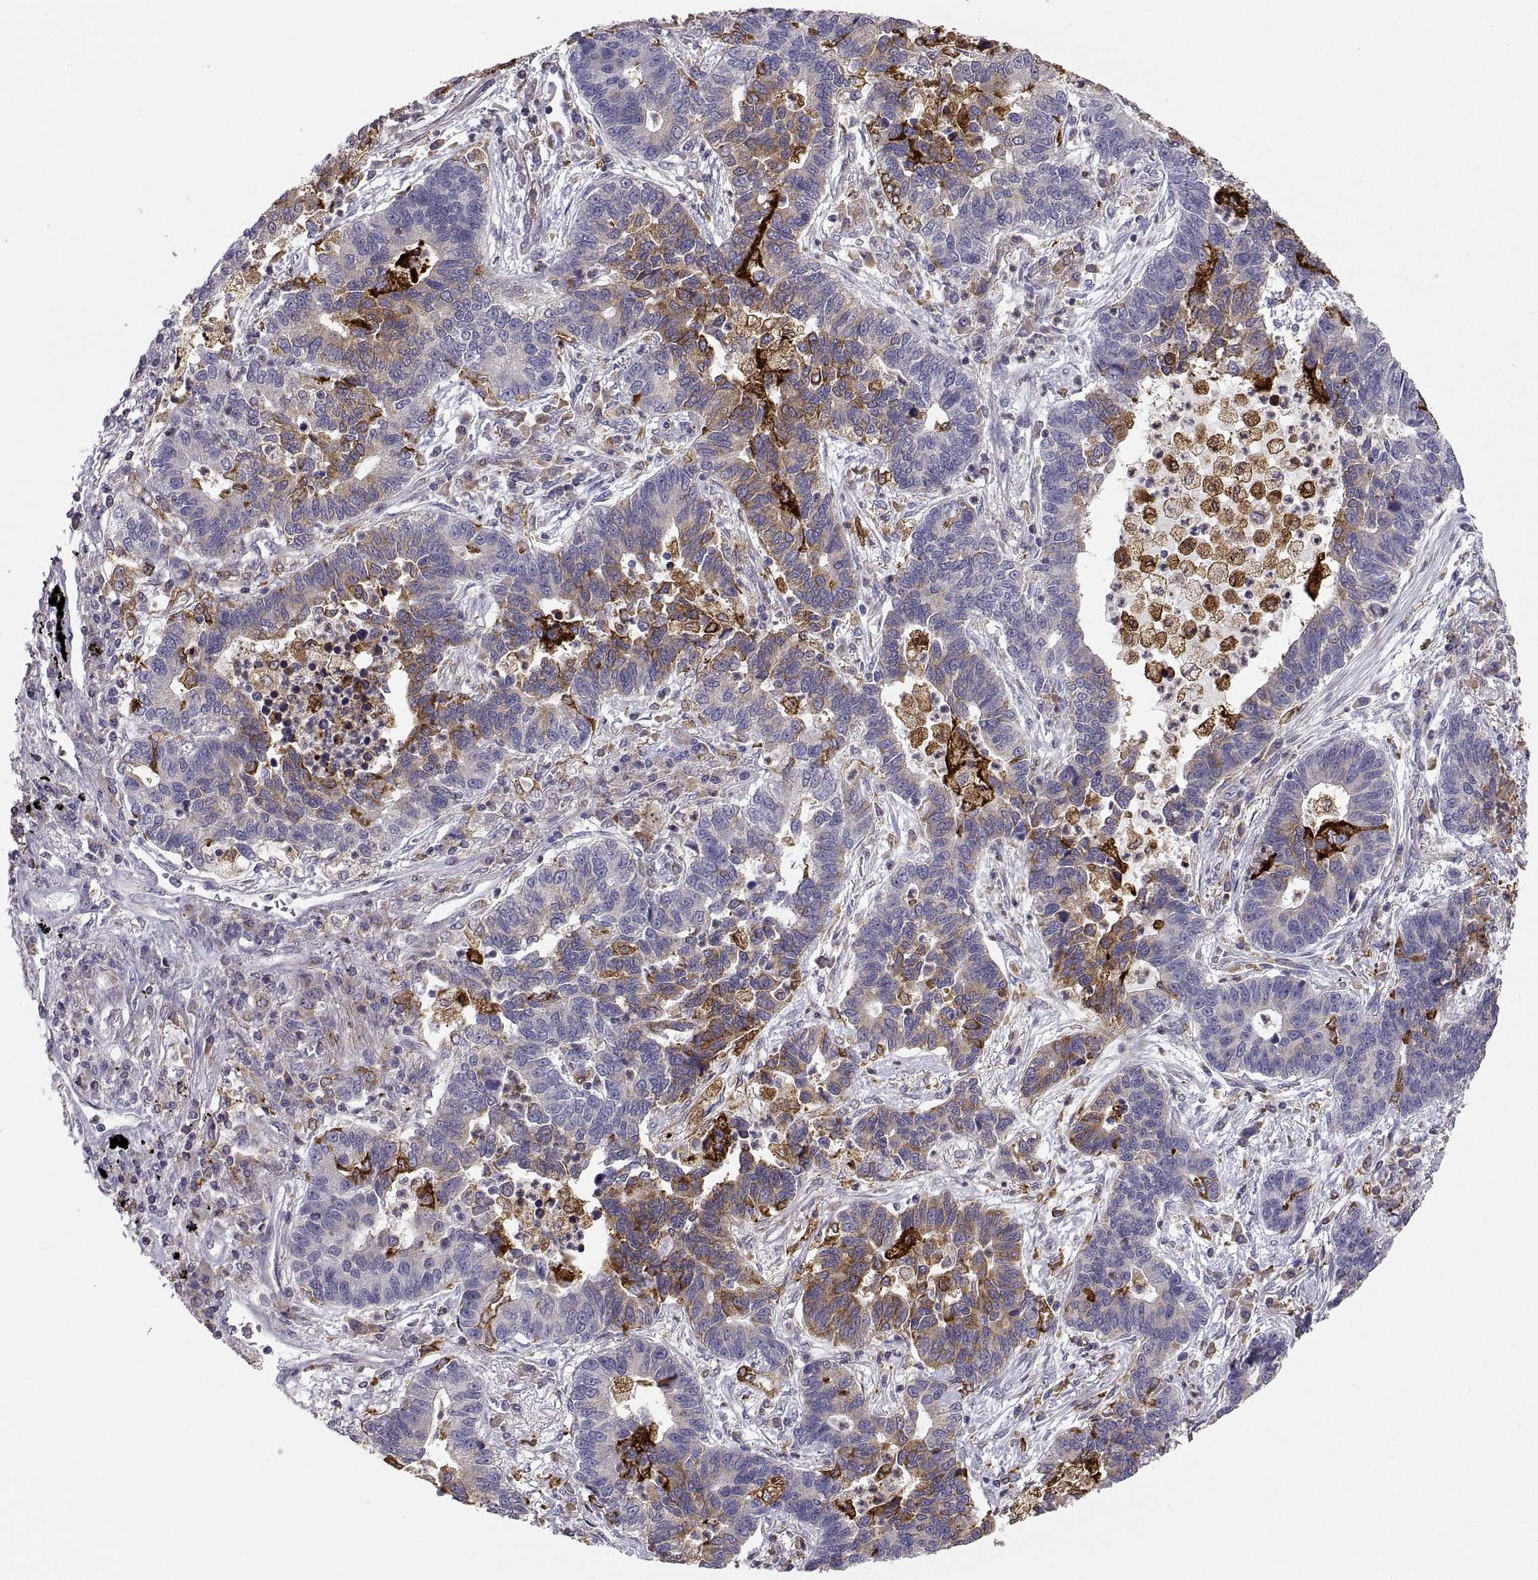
{"staining": {"intensity": "strong", "quantity": "<25%", "location": "cytoplasmic/membranous"}, "tissue": "lung cancer", "cell_type": "Tumor cells", "image_type": "cancer", "snomed": [{"axis": "morphology", "description": "Adenocarcinoma, NOS"}, {"axis": "topography", "description": "Lung"}], "caption": "Adenocarcinoma (lung) was stained to show a protein in brown. There is medium levels of strong cytoplasmic/membranous staining in about <25% of tumor cells. (DAB (3,3'-diaminobenzidine) IHC, brown staining for protein, blue staining for nuclei).", "gene": "ERO1A", "patient": {"sex": "female", "age": 57}}